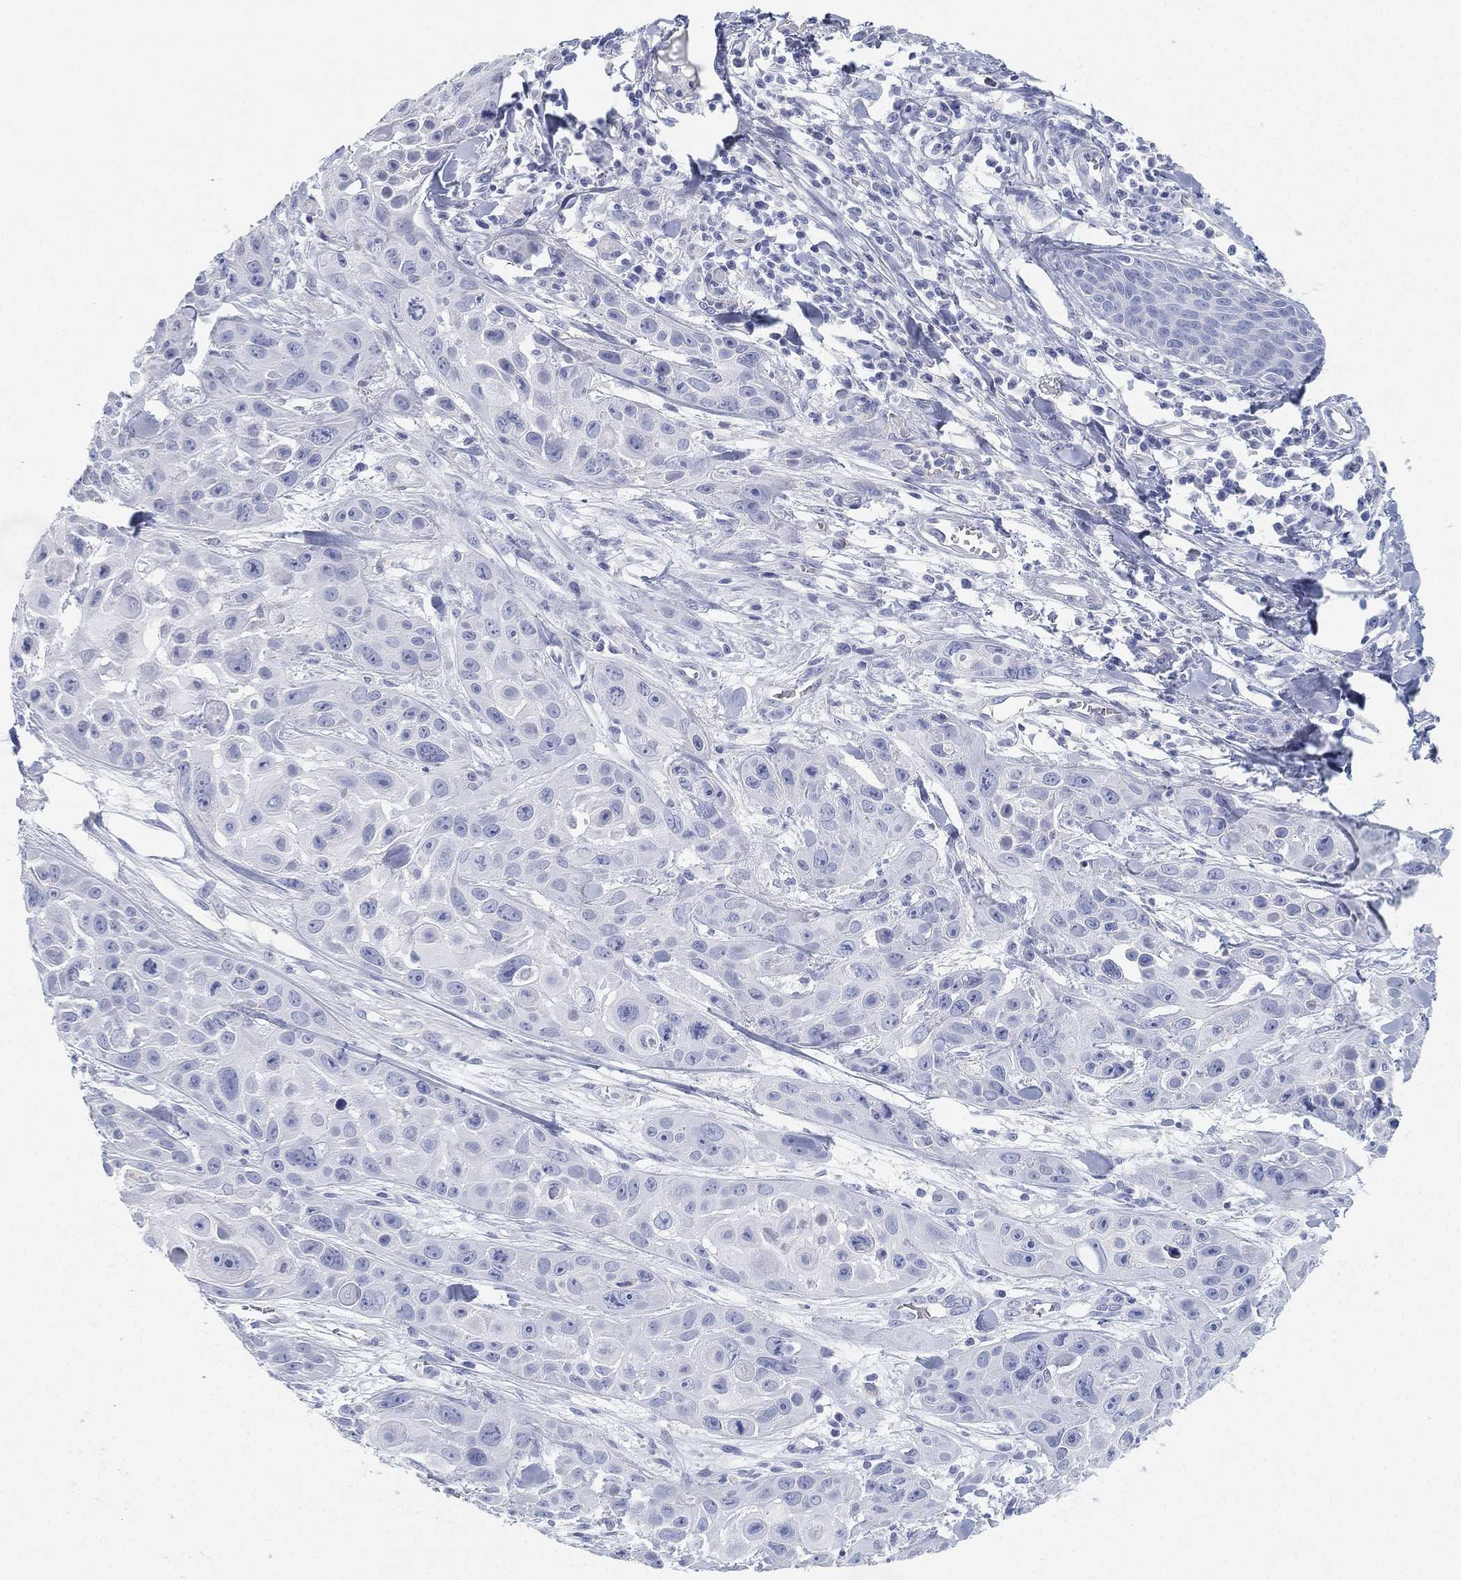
{"staining": {"intensity": "negative", "quantity": "none", "location": "none"}, "tissue": "skin cancer", "cell_type": "Tumor cells", "image_type": "cancer", "snomed": [{"axis": "morphology", "description": "Squamous cell carcinoma, NOS"}, {"axis": "topography", "description": "Skin"}, {"axis": "topography", "description": "Anal"}], "caption": "Micrograph shows no protein positivity in tumor cells of squamous cell carcinoma (skin) tissue.", "gene": "GPR61", "patient": {"sex": "female", "age": 75}}